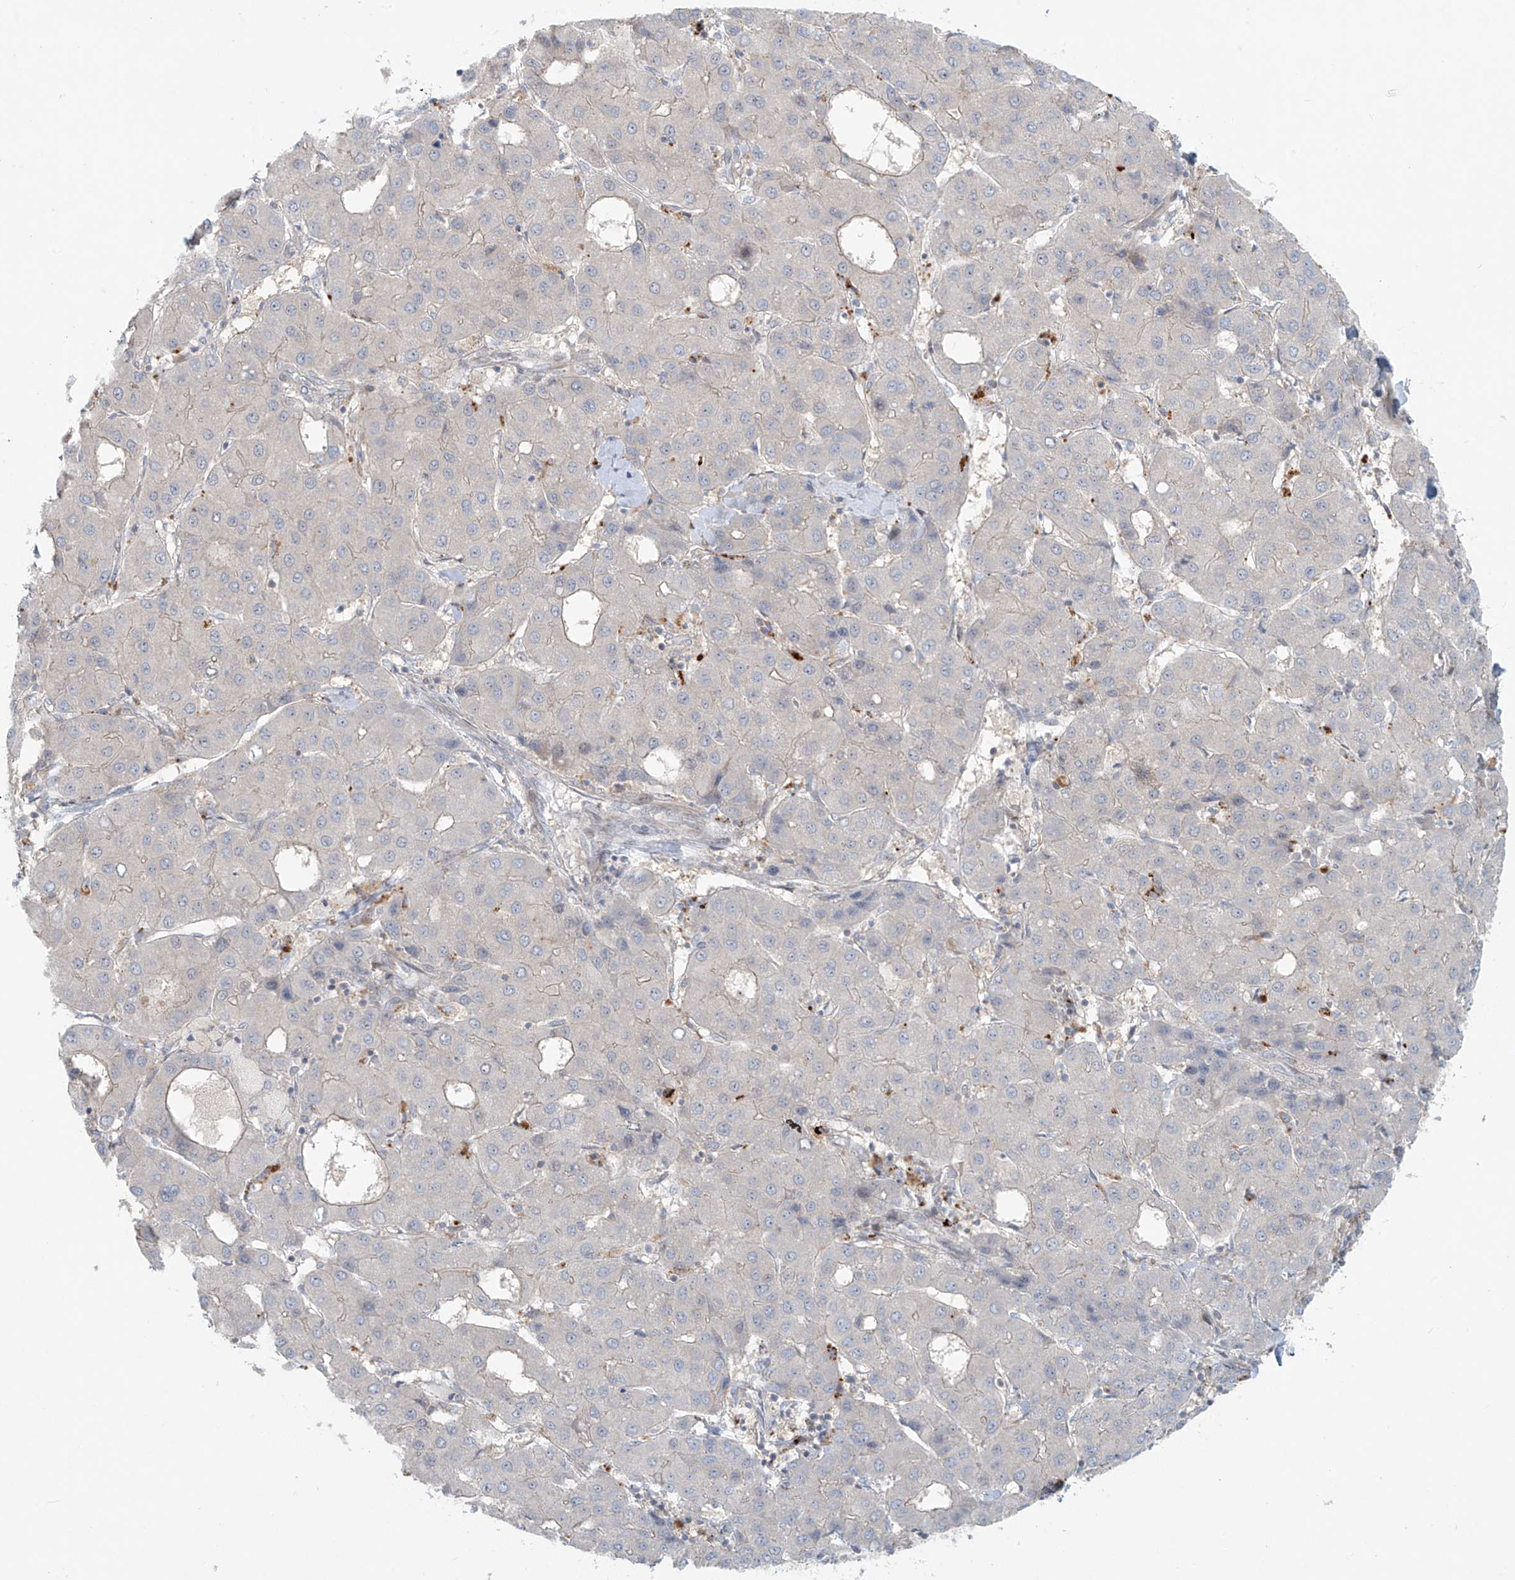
{"staining": {"intensity": "weak", "quantity": "<25%", "location": "cytoplasmic/membranous"}, "tissue": "liver cancer", "cell_type": "Tumor cells", "image_type": "cancer", "snomed": [{"axis": "morphology", "description": "Carcinoma, Hepatocellular, NOS"}, {"axis": "topography", "description": "Liver"}], "caption": "Photomicrograph shows no significant protein staining in tumor cells of liver hepatocellular carcinoma. (DAB (3,3'-diaminobenzidine) immunohistochemistry (IHC) visualized using brightfield microscopy, high magnification).", "gene": "PPAT", "patient": {"sex": "male", "age": 65}}